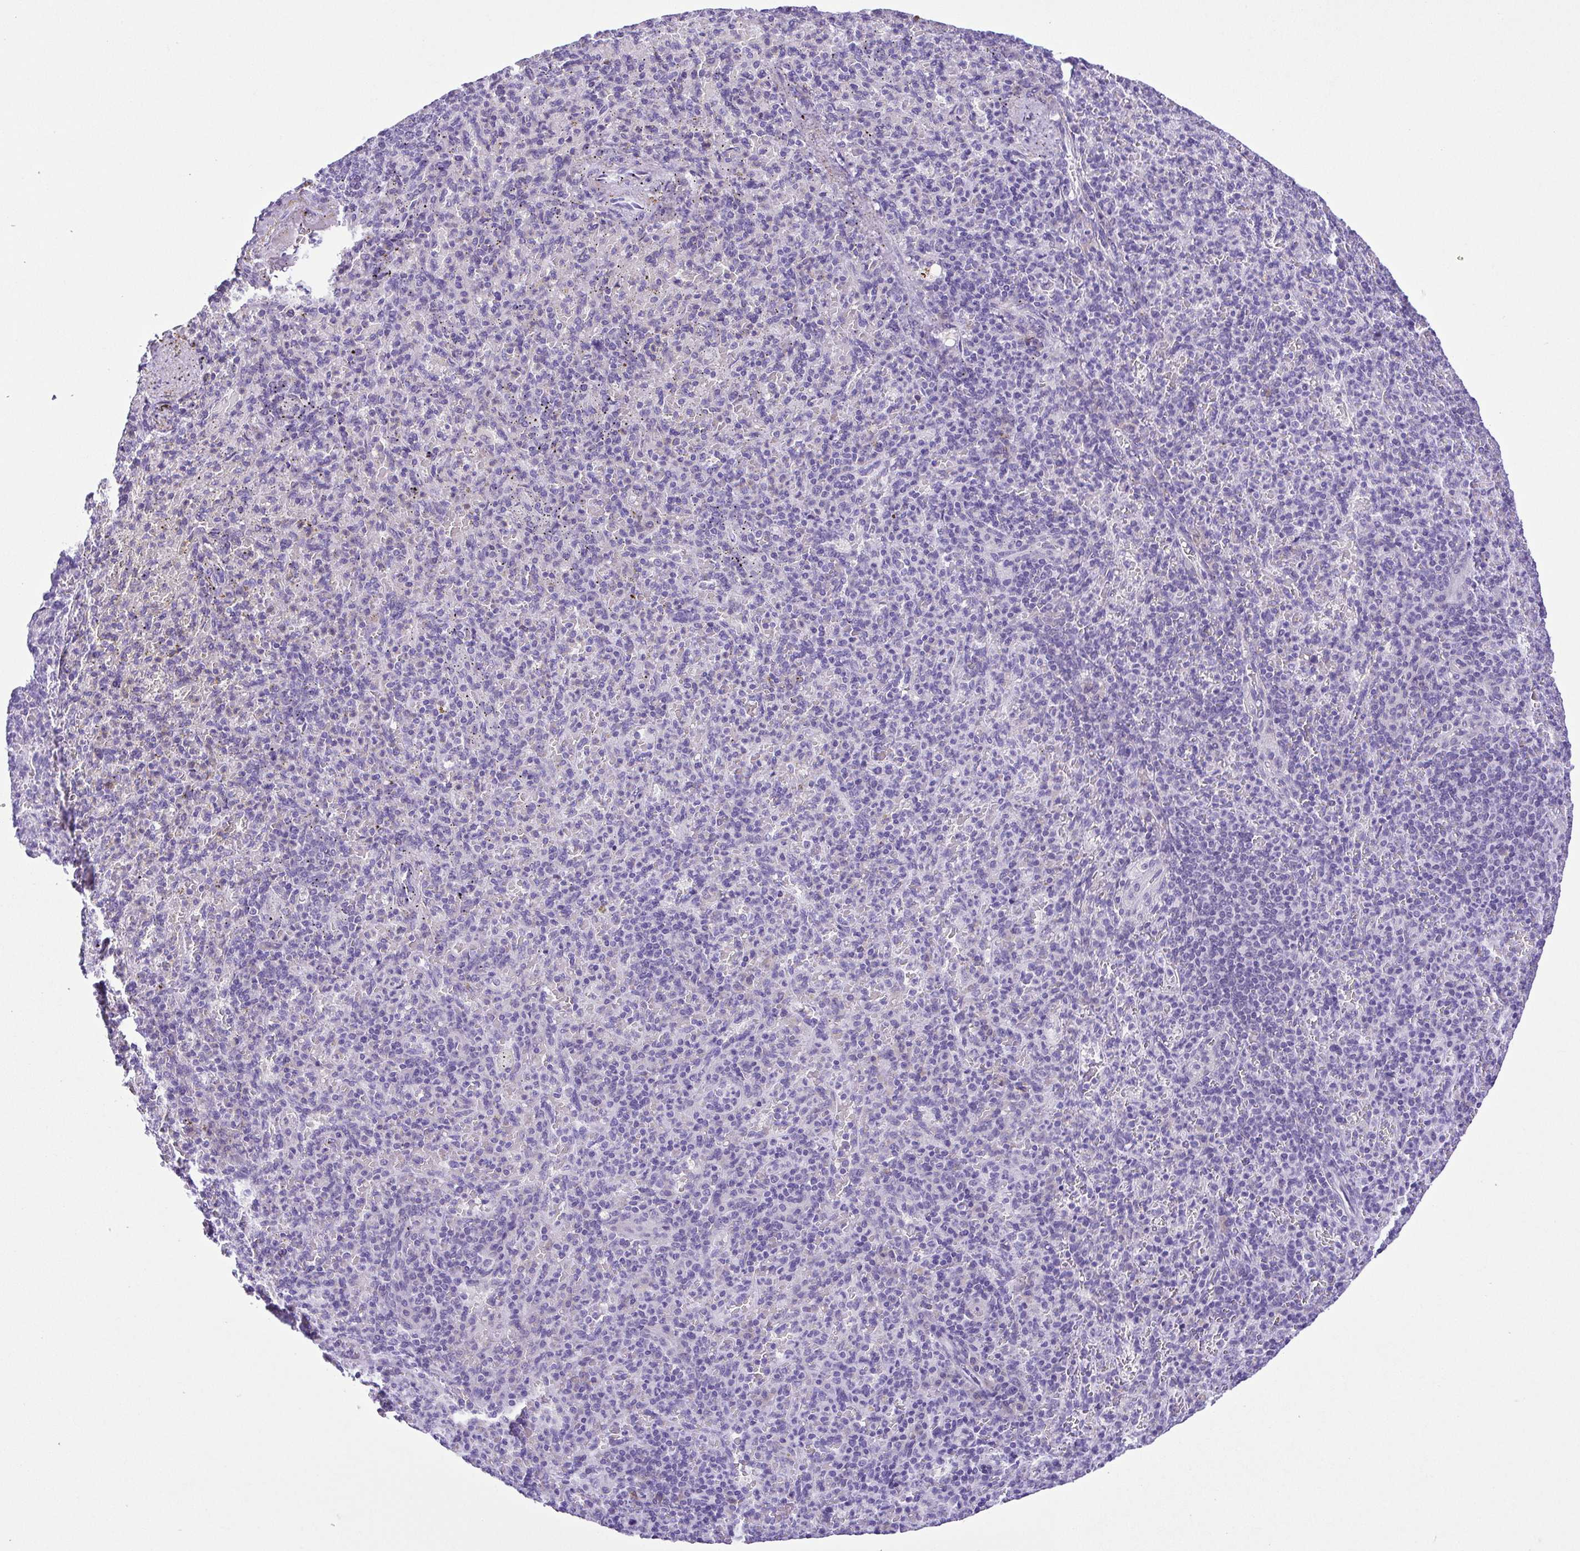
{"staining": {"intensity": "negative", "quantity": "none", "location": "none"}, "tissue": "spleen", "cell_type": "Cells in red pulp", "image_type": "normal", "snomed": [{"axis": "morphology", "description": "Normal tissue, NOS"}, {"axis": "topography", "description": "Spleen"}], "caption": "The IHC micrograph has no significant staining in cells in red pulp of spleen.", "gene": "PAK3", "patient": {"sex": "female", "age": 74}}